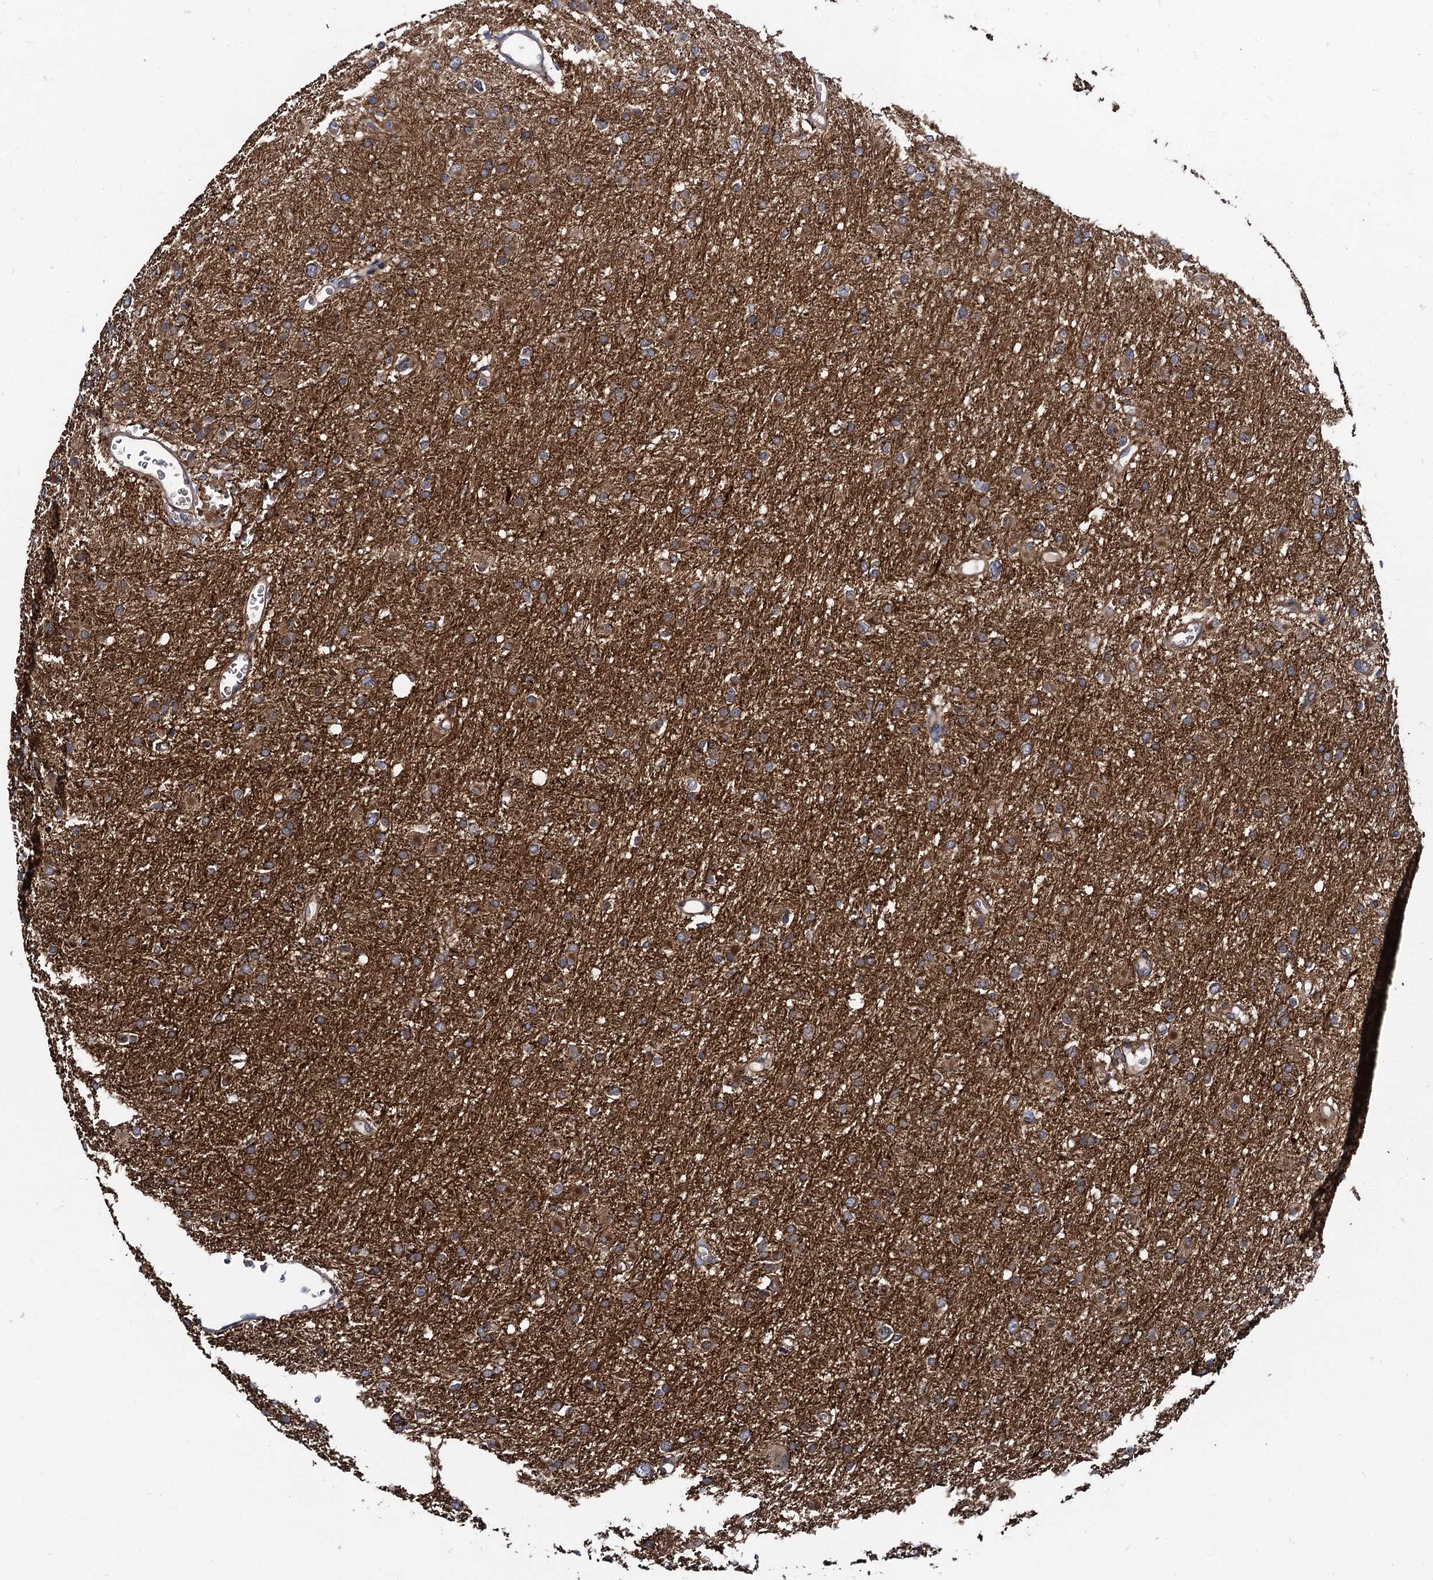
{"staining": {"intensity": "moderate", "quantity": ">75%", "location": "cytoplasmic/membranous"}, "tissue": "glioma", "cell_type": "Tumor cells", "image_type": "cancer", "snomed": [{"axis": "morphology", "description": "Glioma, malignant, High grade"}, {"axis": "topography", "description": "Cerebral cortex"}], "caption": "Protein staining by immunohistochemistry shows moderate cytoplasmic/membranous positivity in approximately >75% of tumor cells in glioma. The staining was performed using DAB (3,3'-diaminobenzidine), with brown indicating positive protein expression. Nuclei are stained blue with hematoxylin.", "gene": "KXD1", "patient": {"sex": "female", "age": 36}}